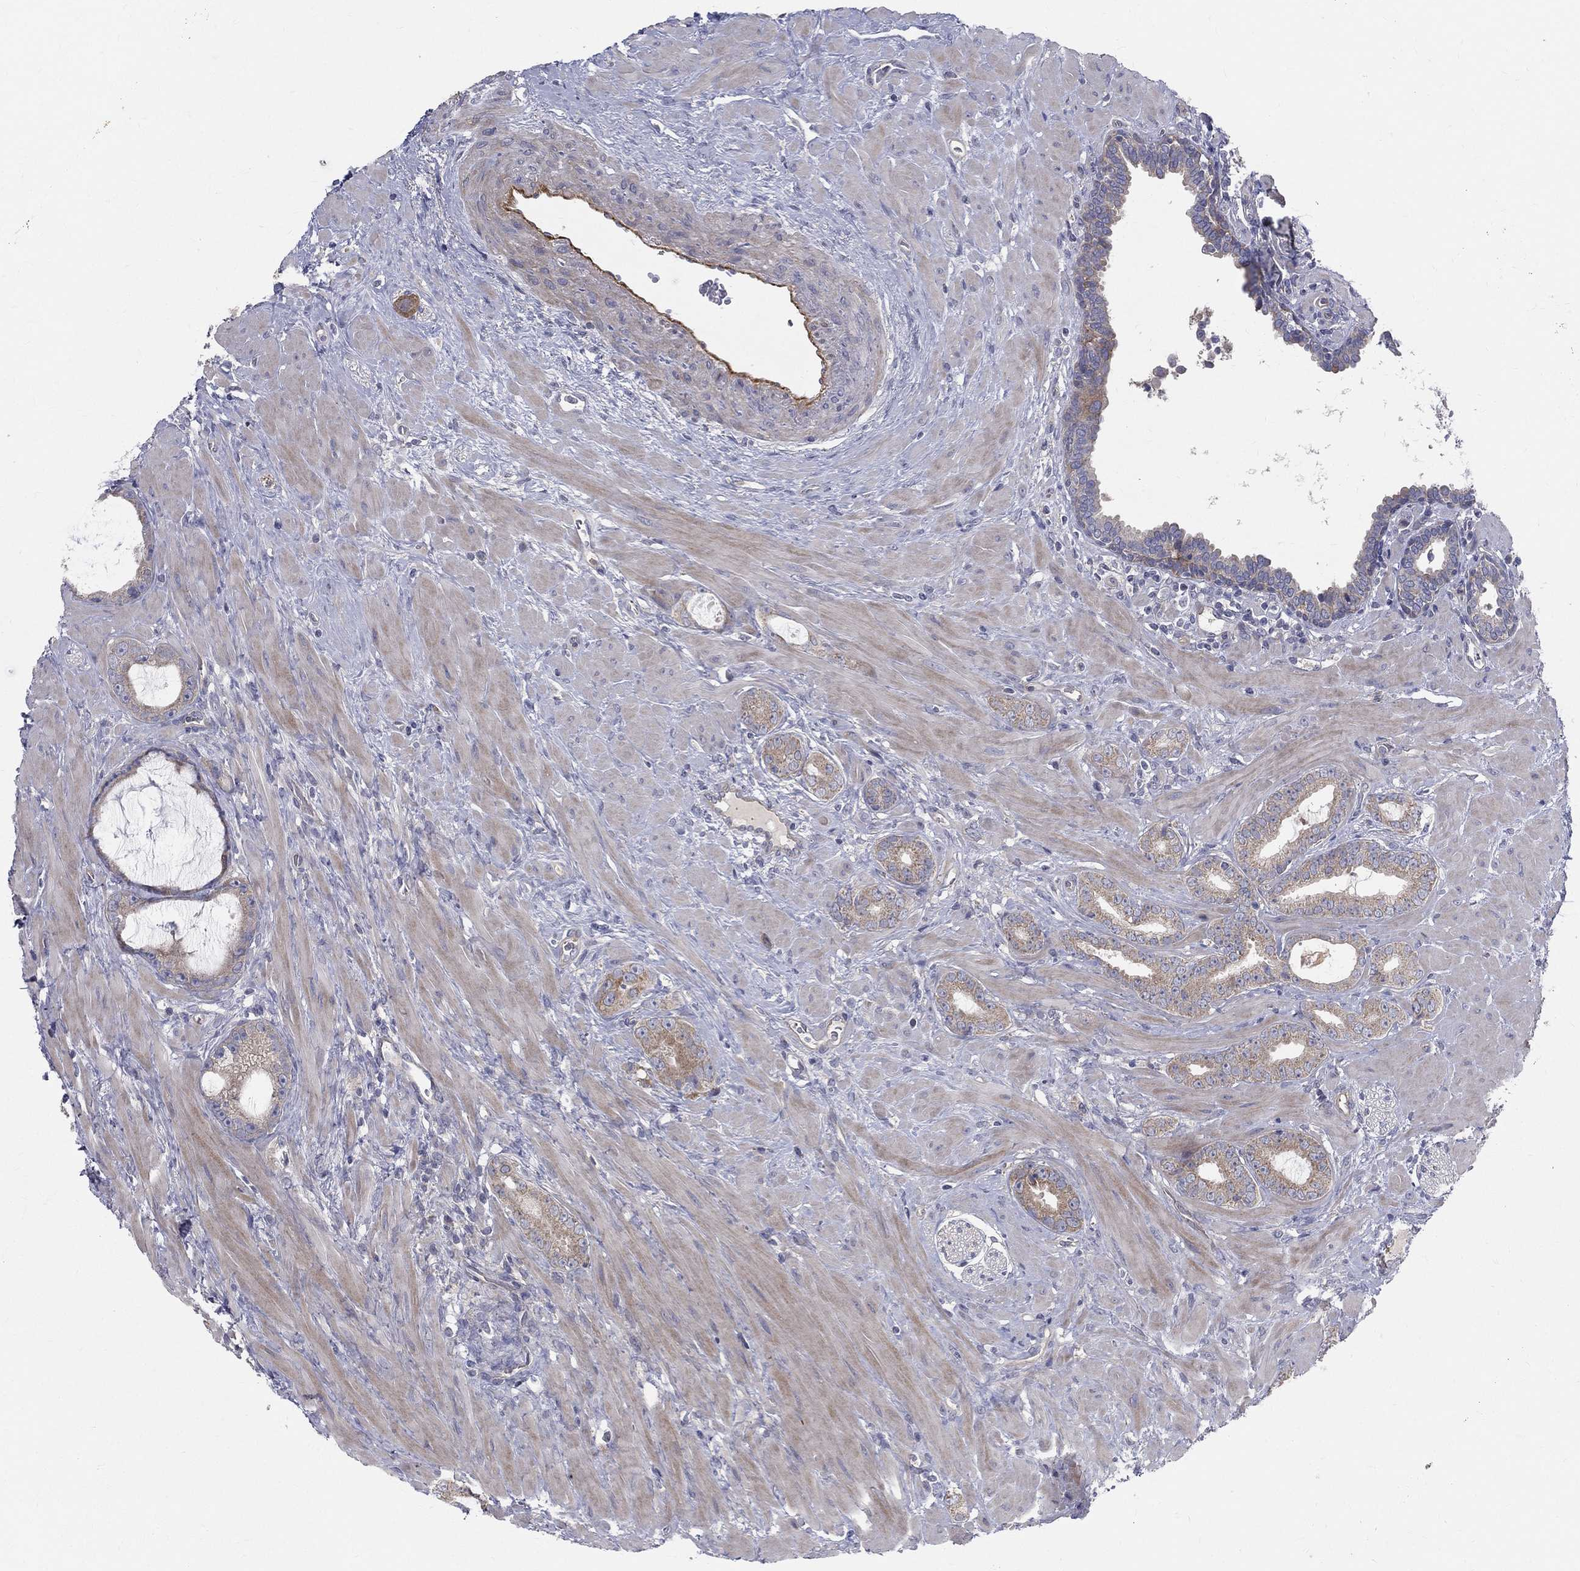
{"staining": {"intensity": "moderate", "quantity": "<25%", "location": "cytoplasmic/membranous"}, "tissue": "prostate cancer", "cell_type": "Tumor cells", "image_type": "cancer", "snomed": [{"axis": "morphology", "description": "Adenocarcinoma, Low grade"}, {"axis": "topography", "description": "Prostate"}], "caption": "IHC (DAB (3,3'-diaminobenzidine)) staining of prostate low-grade adenocarcinoma displays moderate cytoplasmic/membranous protein expression in approximately <25% of tumor cells.", "gene": "POMZP3", "patient": {"sex": "male", "age": 68}}